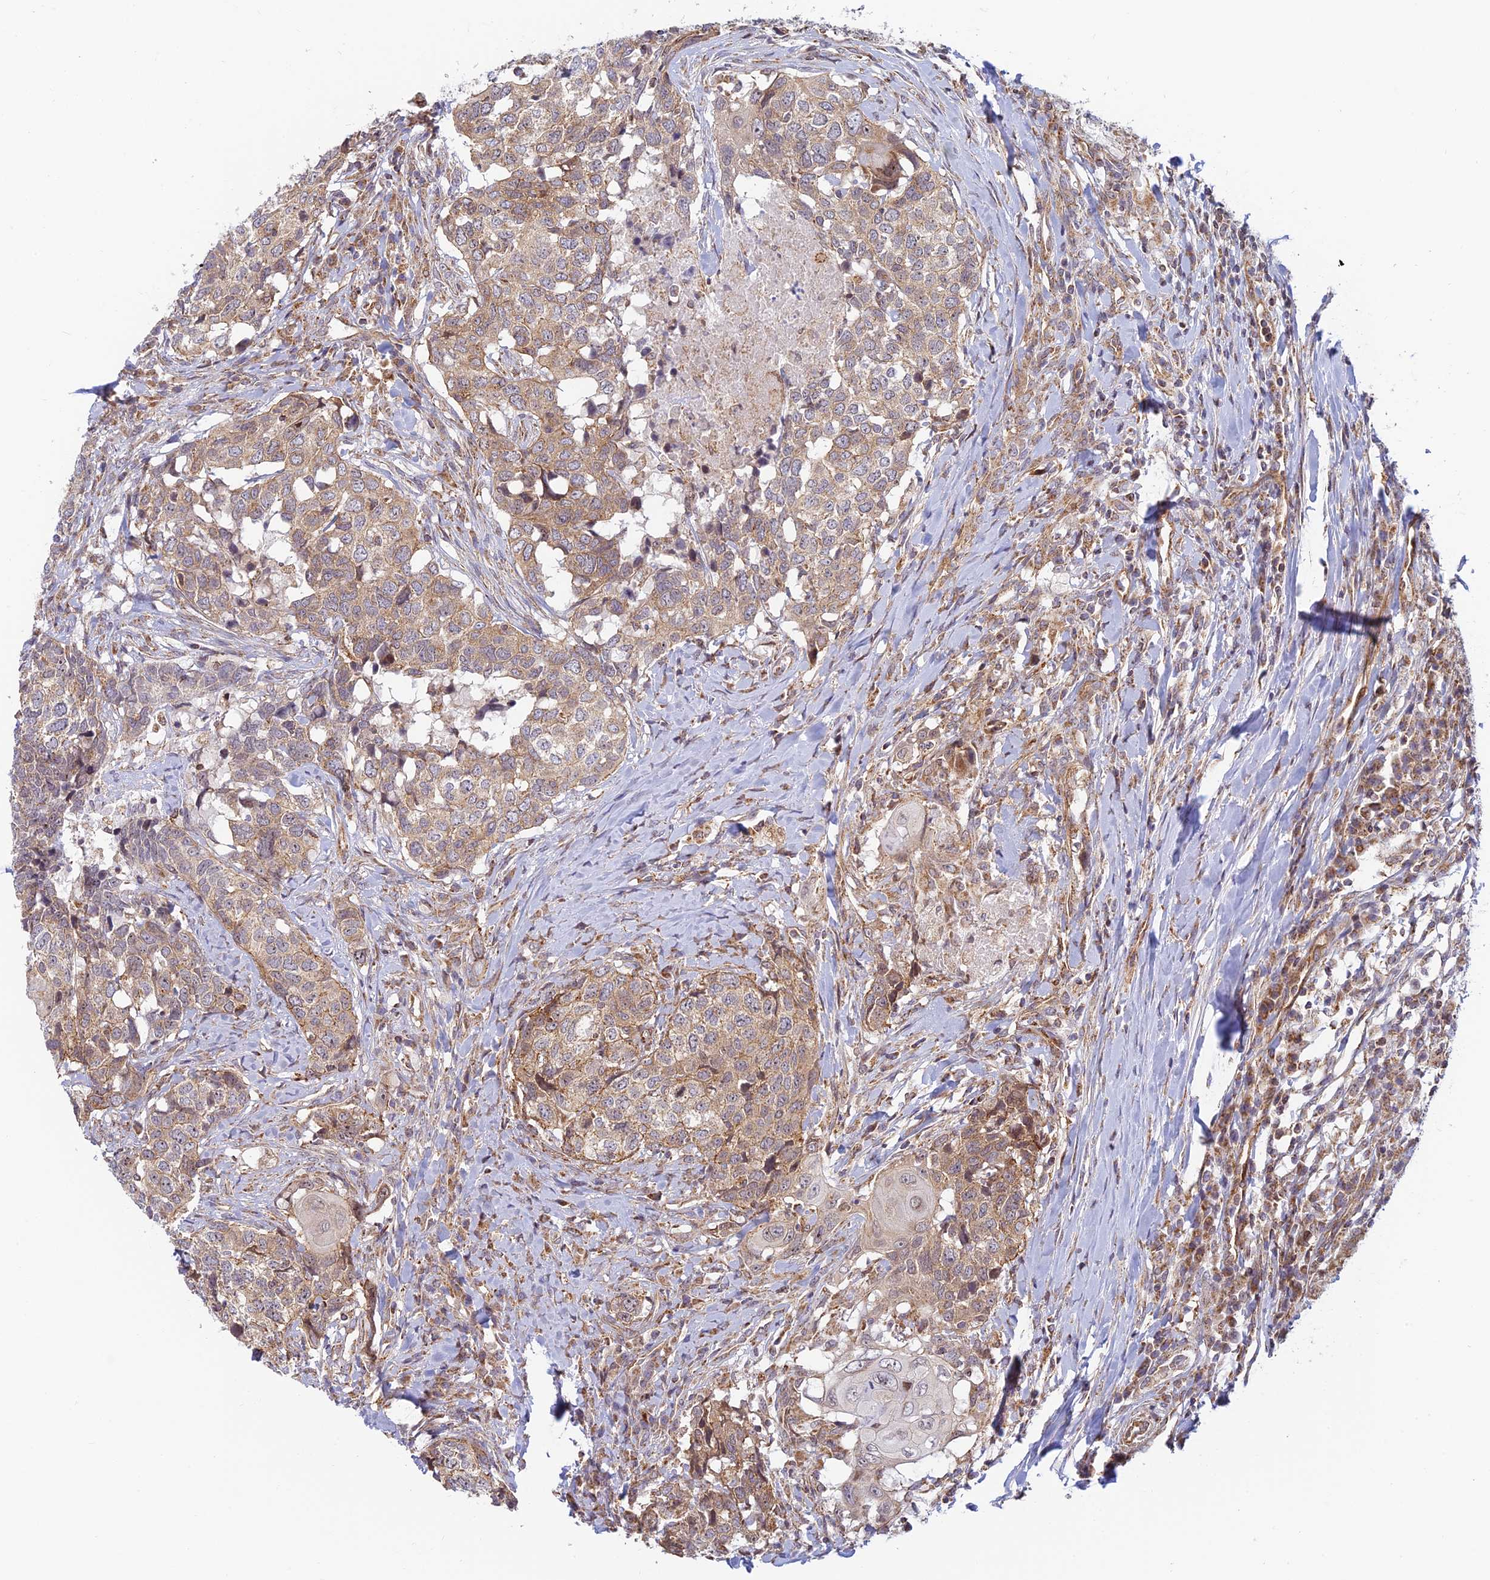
{"staining": {"intensity": "weak", "quantity": ">75%", "location": "cytoplasmic/membranous"}, "tissue": "head and neck cancer", "cell_type": "Tumor cells", "image_type": "cancer", "snomed": [{"axis": "morphology", "description": "Squamous cell carcinoma, NOS"}, {"axis": "topography", "description": "Head-Neck"}], "caption": "The histopathology image reveals immunohistochemical staining of head and neck cancer (squamous cell carcinoma). There is weak cytoplasmic/membranous positivity is identified in about >75% of tumor cells. The protein is shown in brown color, while the nuclei are stained blue.", "gene": "HOOK2", "patient": {"sex": "male", "age": 66}}